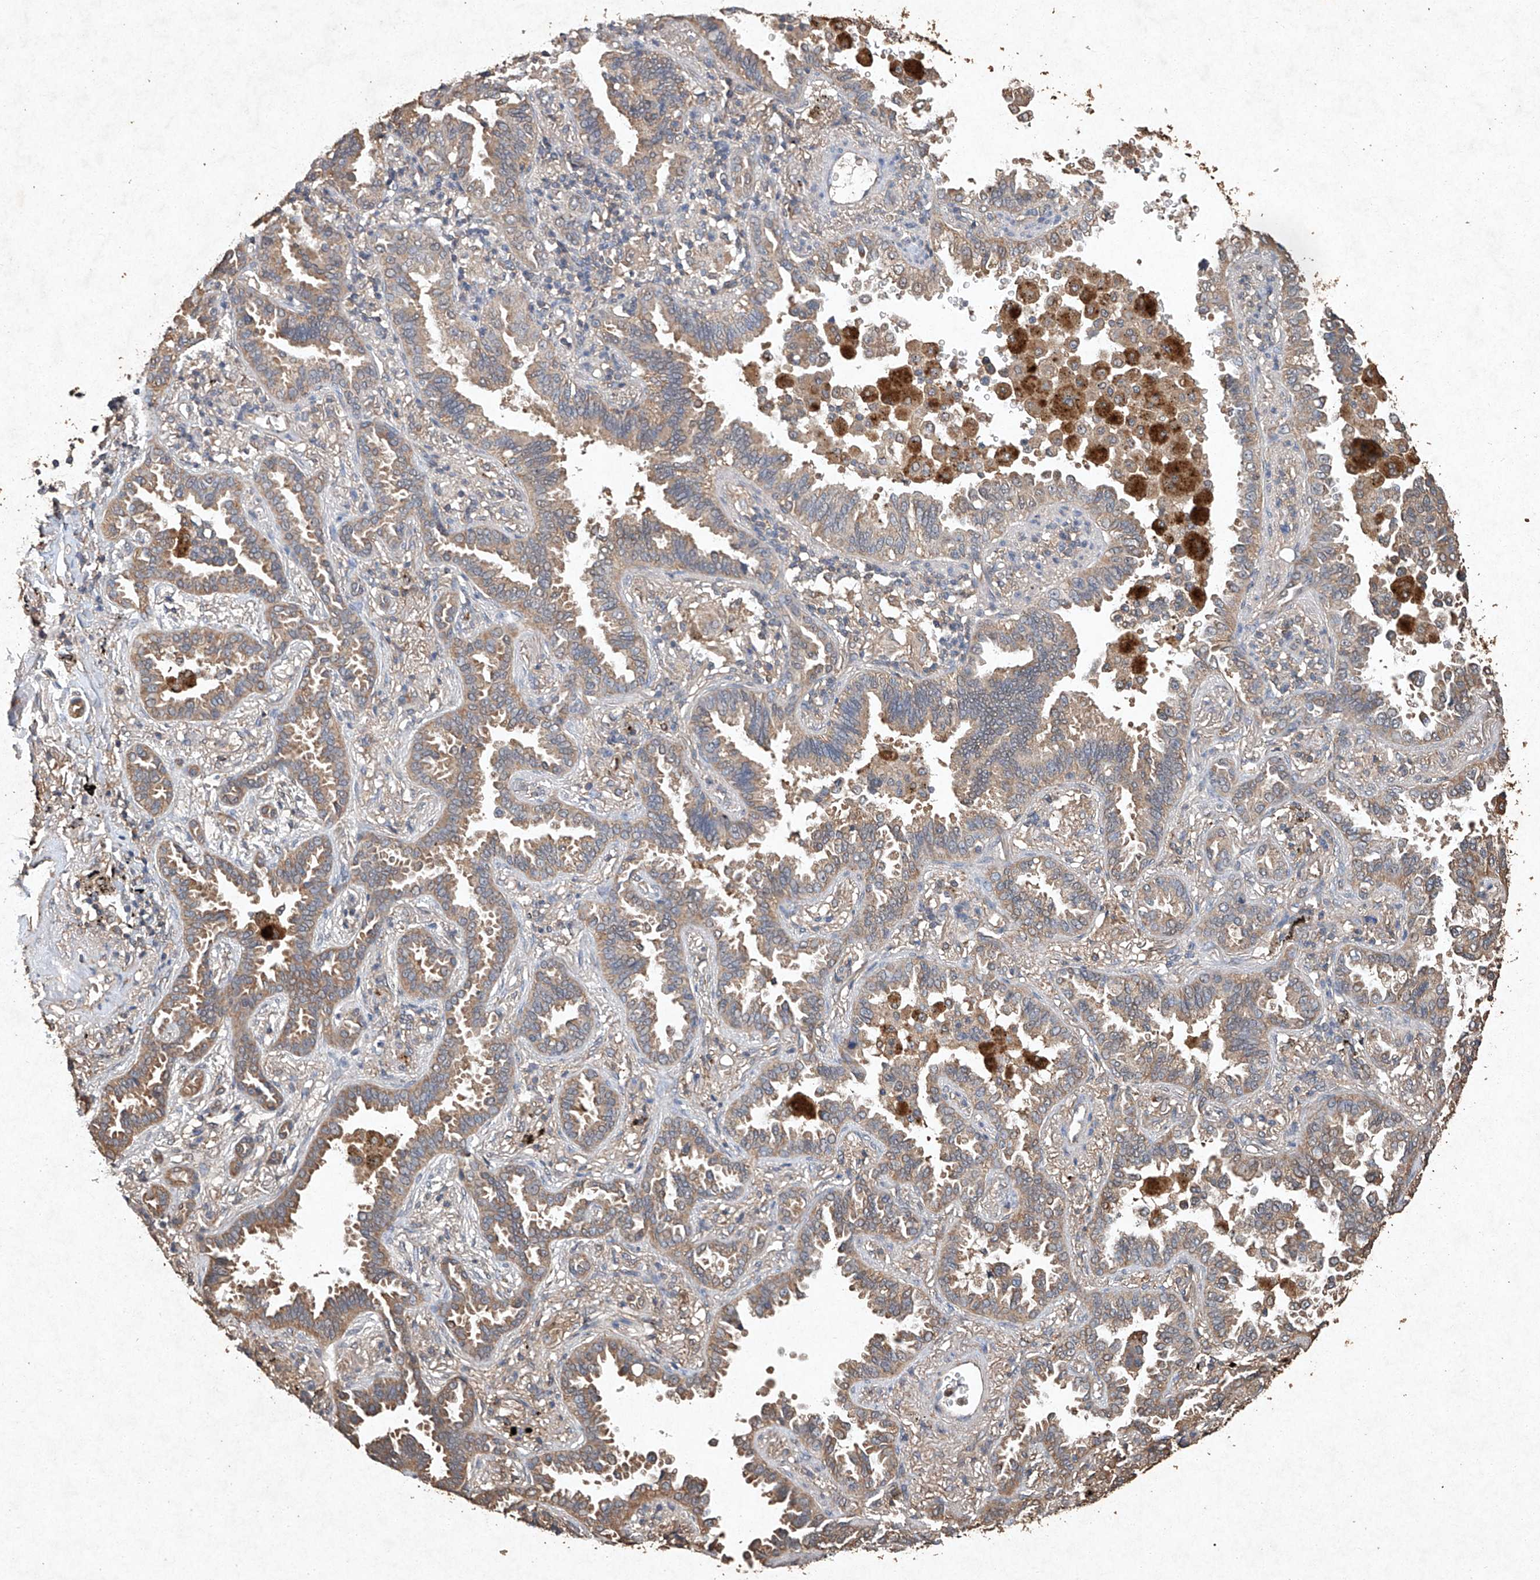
{"staining": {"intensity": "weak", "quantity": ">75%", "location": "cytoplasmic/membranous"}, "tissue": "lung cancer", "cell_type": "Tumor cells", "image_type": "cancer", "snomed": [{"axis": "morphology", "description": "Normal tissue, NOS"}, {"axis": "morphology", "description": "Adenocarcinoma, NOS"}, {"axis": "topography", "description": "Lung"}], "caption": "Protein positivity by immunohistochemistry (IHC) demonstrates weak cytoplasmic/membranous staining in approximately >75% of tumor cells in lung cancer. (DAB (3,3'-diaminobenzidine) IHC with brightfield microscopy, high magnification).", "gene": "STK3", "patient": {"sex": "male", "age": 59}}